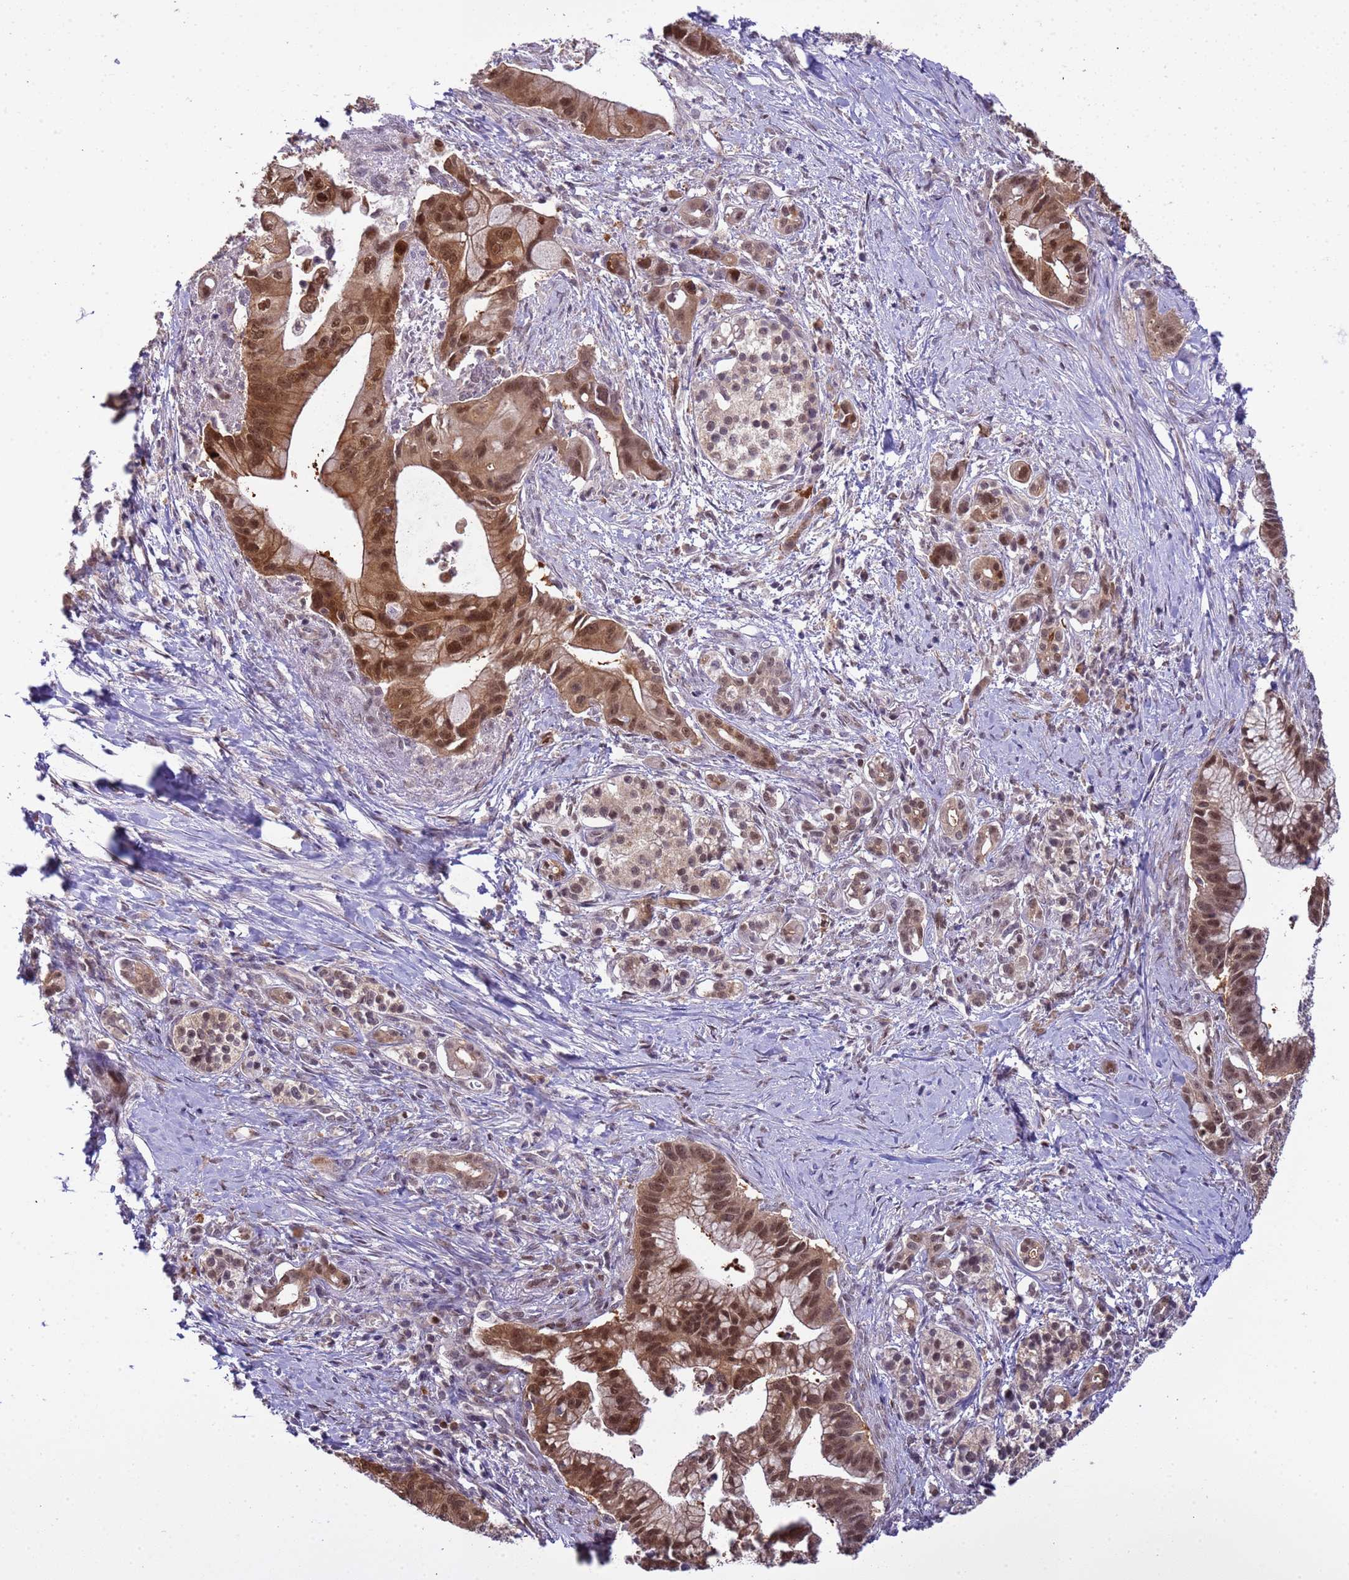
{"staining": {"intensity": "moderate", "quantity": ">75%", "location": "cytoplasmic/membranous,nuclear"}, "tissue": "pancreatic cancer", "cell_type": "Tumor cells", "image_type": "cancer", "snomed": [{"axis": "morphology", "description": "Adenocarcinoma, NOS"}, {"axis": "topography", "description": "Pancreas"}], "caption": "Immunohistochemistry (IHC) histopathology image of human pancreatic cancer (adenocarcinoma) stained for a protein (brown), which shows medium levels of moderate cytoplasmic/membranous and nuclear staining in about >75% of tumor cells.", "gene": "ZBTB5", "patient": {"sex": "male", "age": 68}}